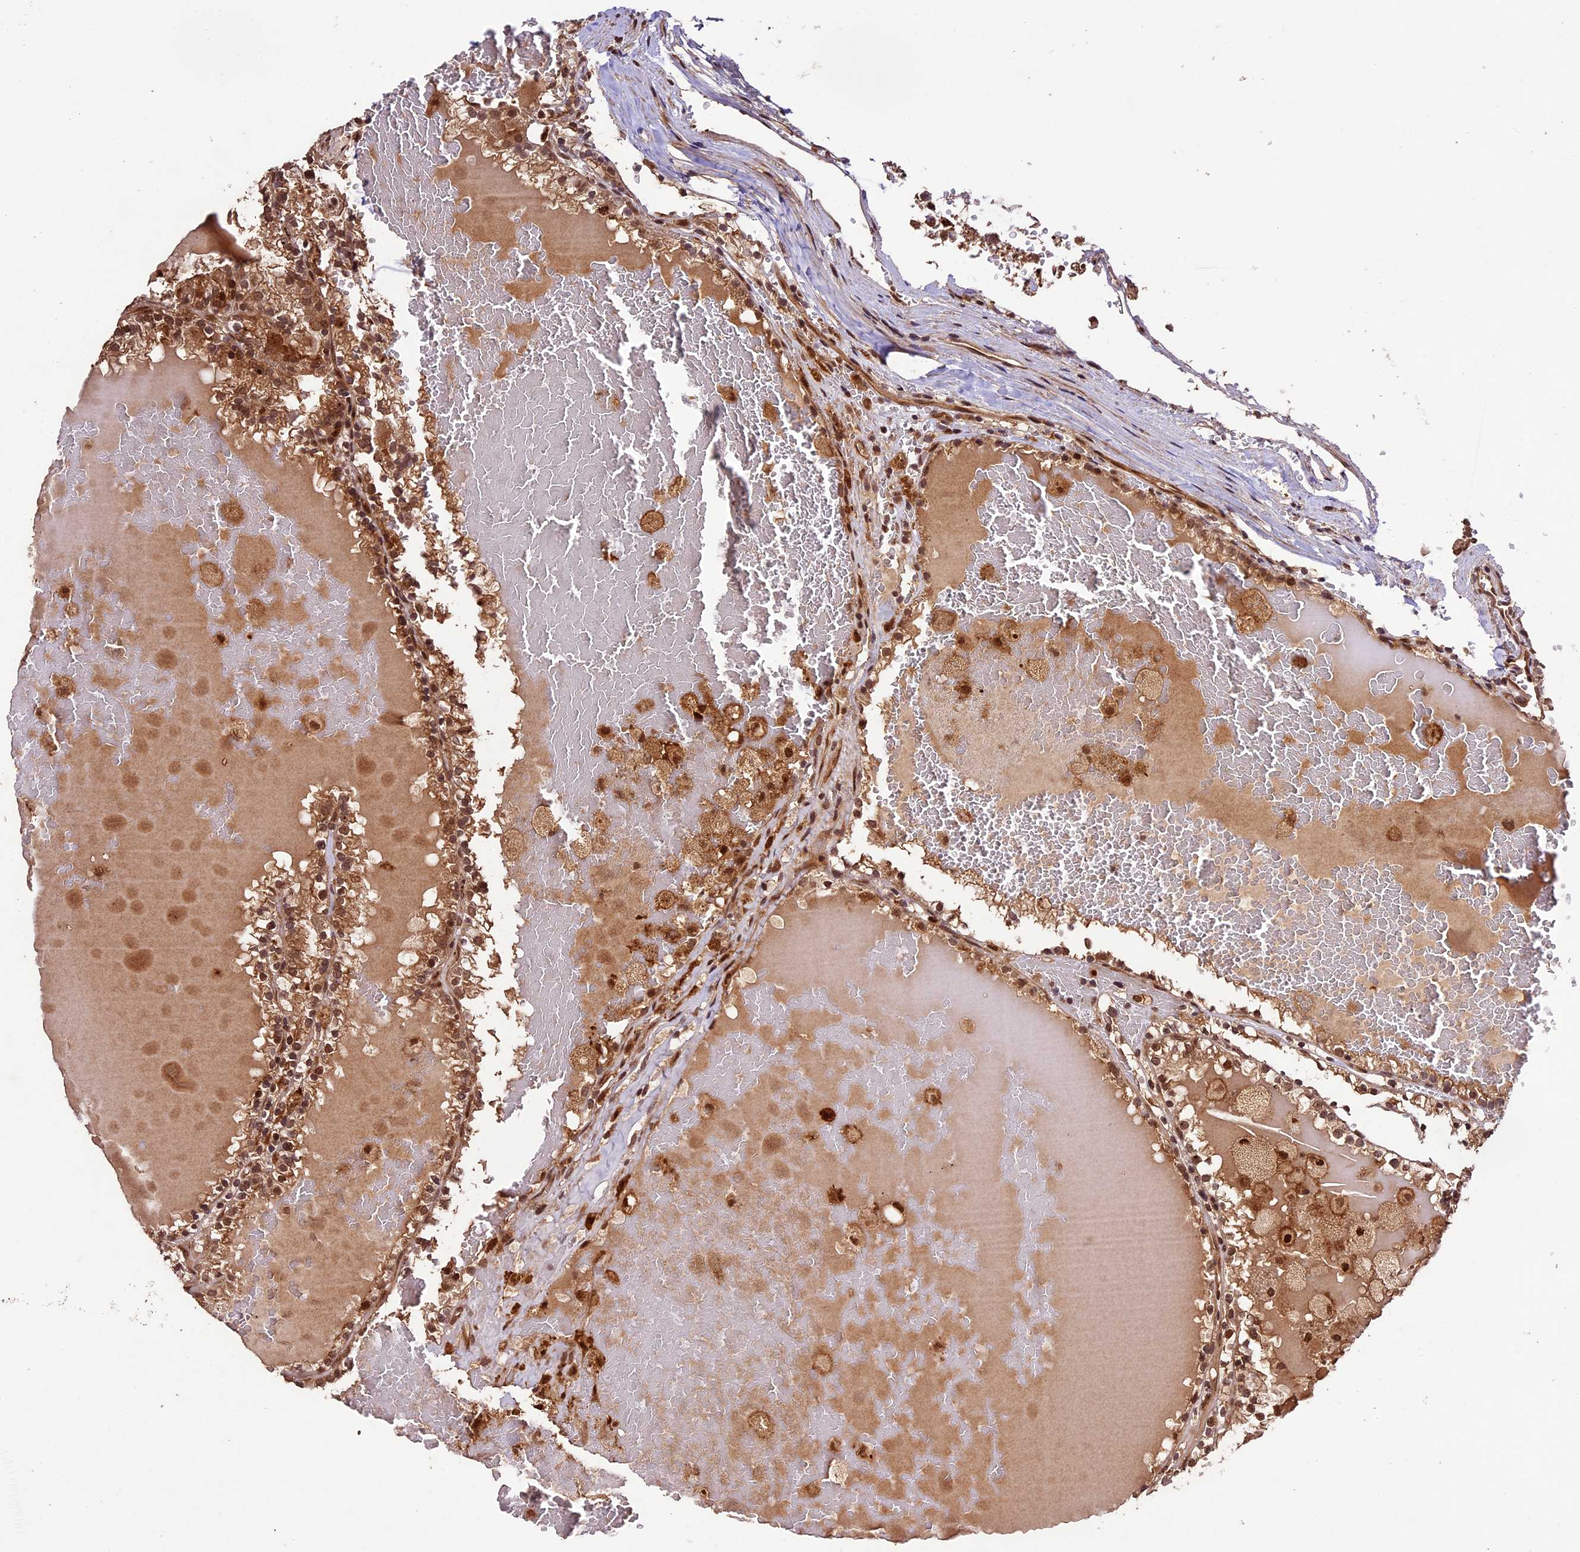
{"staining": {"intensity": "strong", "quantity": ">75%", "location": "cytoplasmic/membranous,nuclear"}, "tissue": "renal cancer", "cell_type": "Tumor cells", "image_type": "cancer", "snomed": [{"axis": "morphology", "description": "Adenocarcinoma, NOS"}, {"axis": "topography", "description": "Kidney"}], "caption": "The immunohistochemical stain shows strong cytoplasmic/membranous and nuclear staining in tumor cells of adenocarcinoma (renal) tissue.", "gene": "CDKN2AIP", "patient": {"sex": "female", "age": 56}}